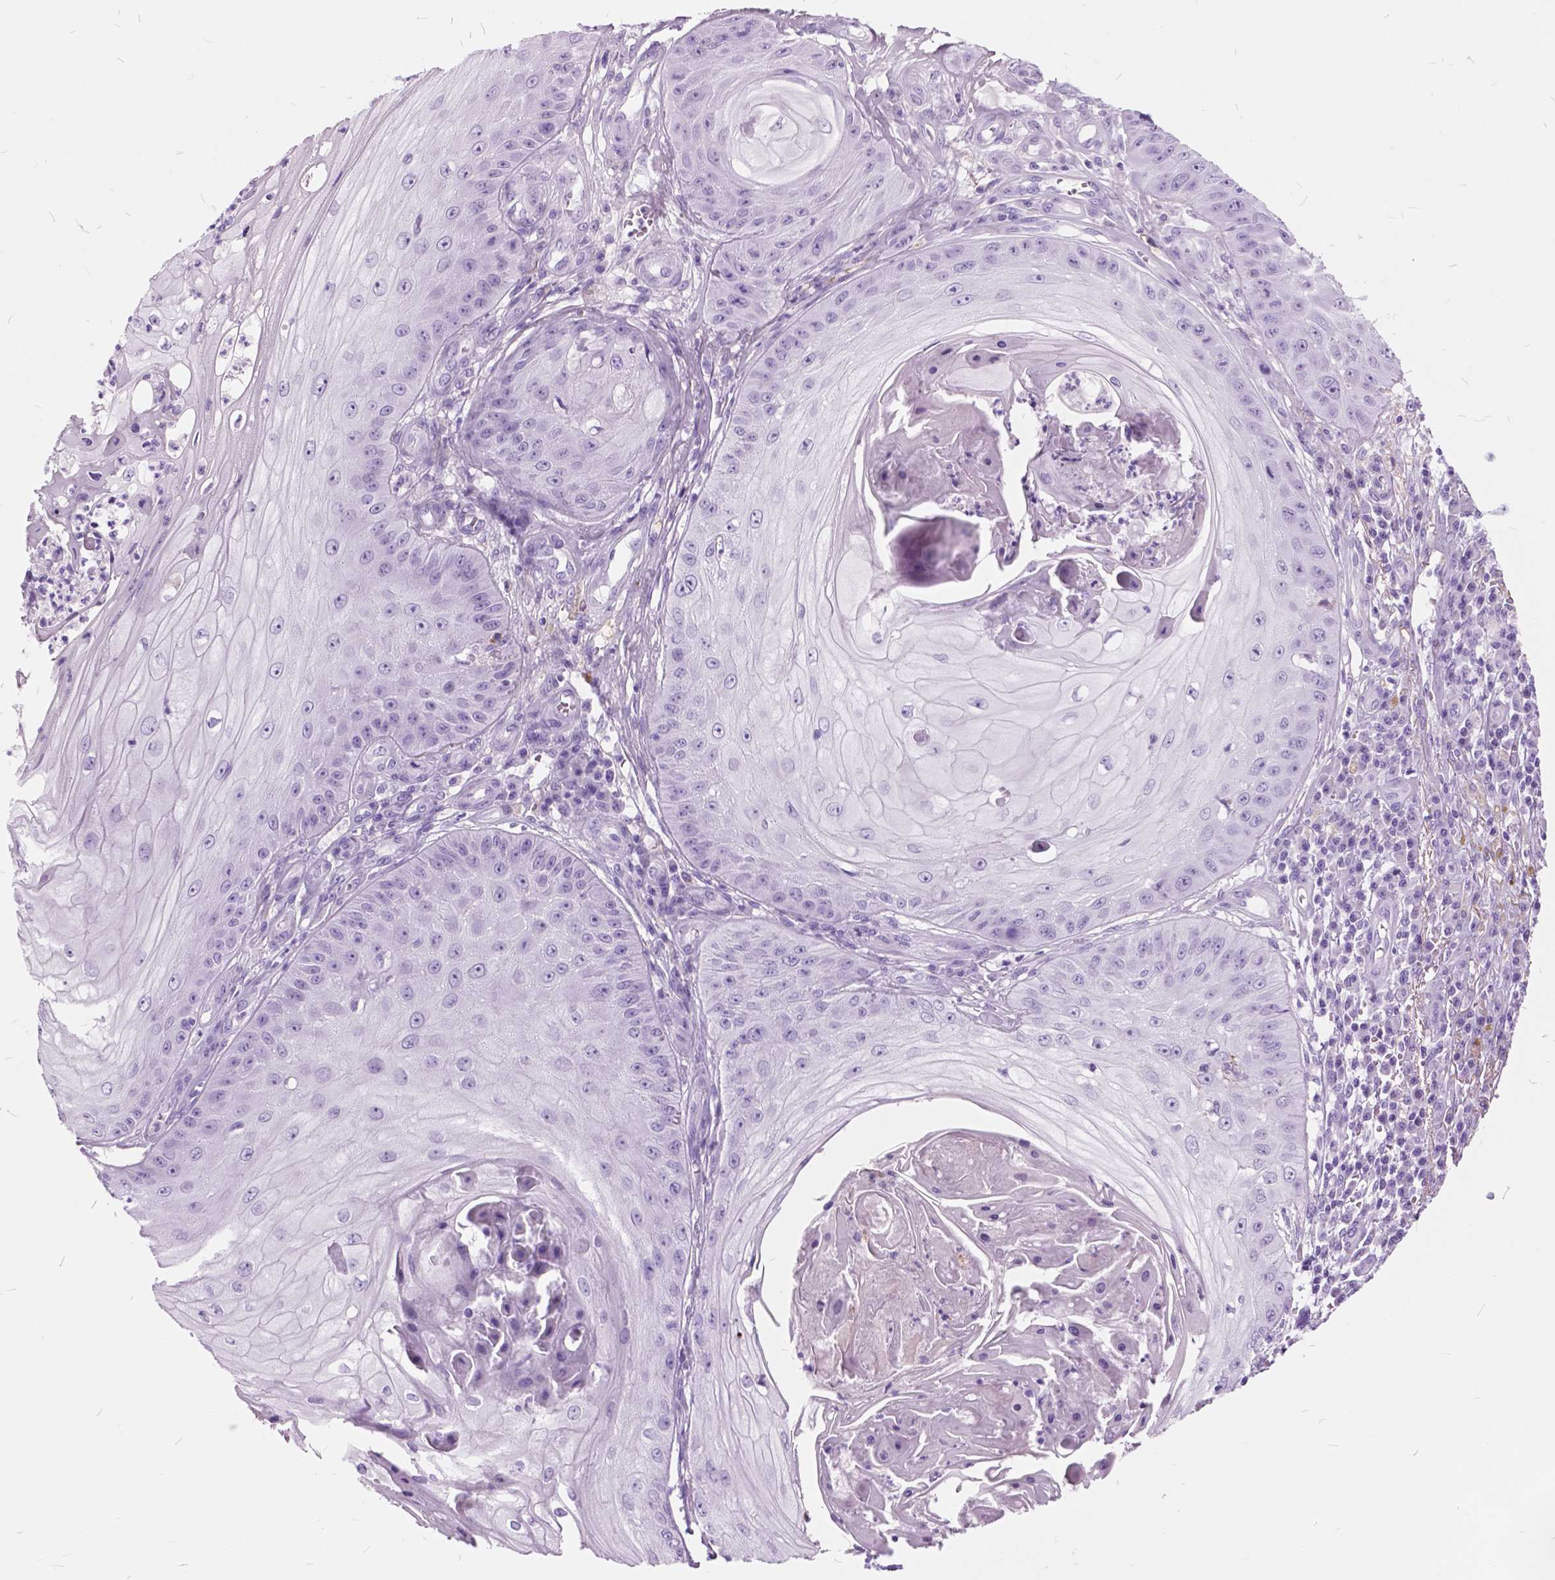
{"staining": {"intensity": "negative", "quantity": "none", "location": "none"}, "tissue": "skin cancer", "cell_type": "Tumor cells", "image_type": "cancer", "snomed": [{"axis": "morphology", "description": "Squamous cell carcinoma, NOS"}, {"axis": "topography", "description": "Skin"}], "caption": "IHC histopathology image of human skin squamous cell carcinoma stained for a protein (brown), which shows no positivity in tumor cells.", "gene": "GDF9", "patient": {"sex": "male", "age": 70}}